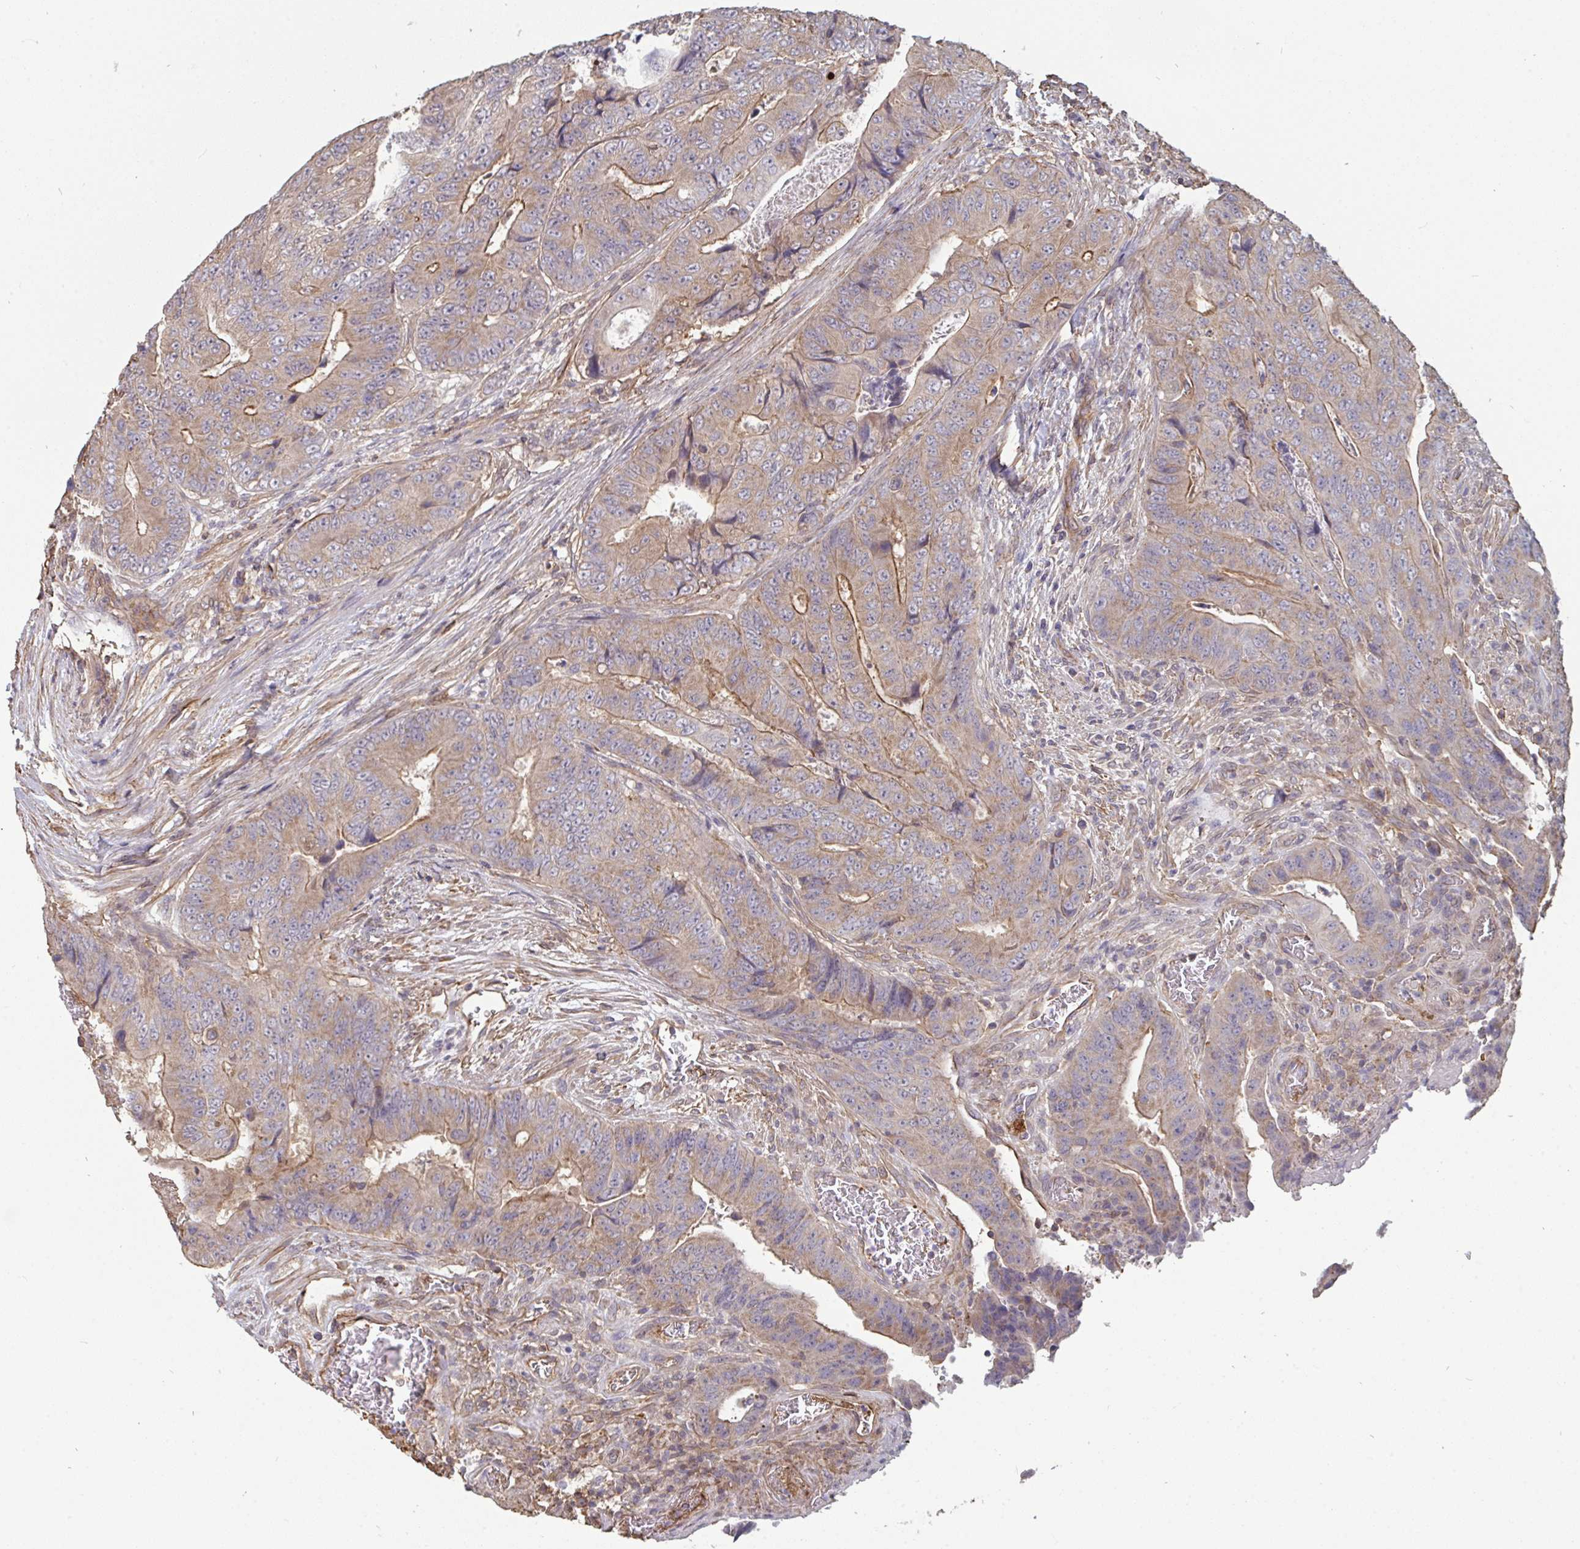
{"staining": {"intensity": "weak", "quantity": "25%-75%", "location": "cytoplasmic/membranous"}, "tissue": "colorectal cancer", "cell_type": "Tumor cells", "image_type": "cancer", "snomed": [{"axis": "morphology", "description": "Adenocarcinoma, NOS"}, {"axis": "topography", "description": "Colon"}], "caption": "Colorectal adenocarcinoma stained with a brown dye displays weak cytoplasmic/membranous positive staining in approximately 25%-75% of tumor cells.", "gene": "ISCU", "patient": {"sex": "female", "age": 48}}